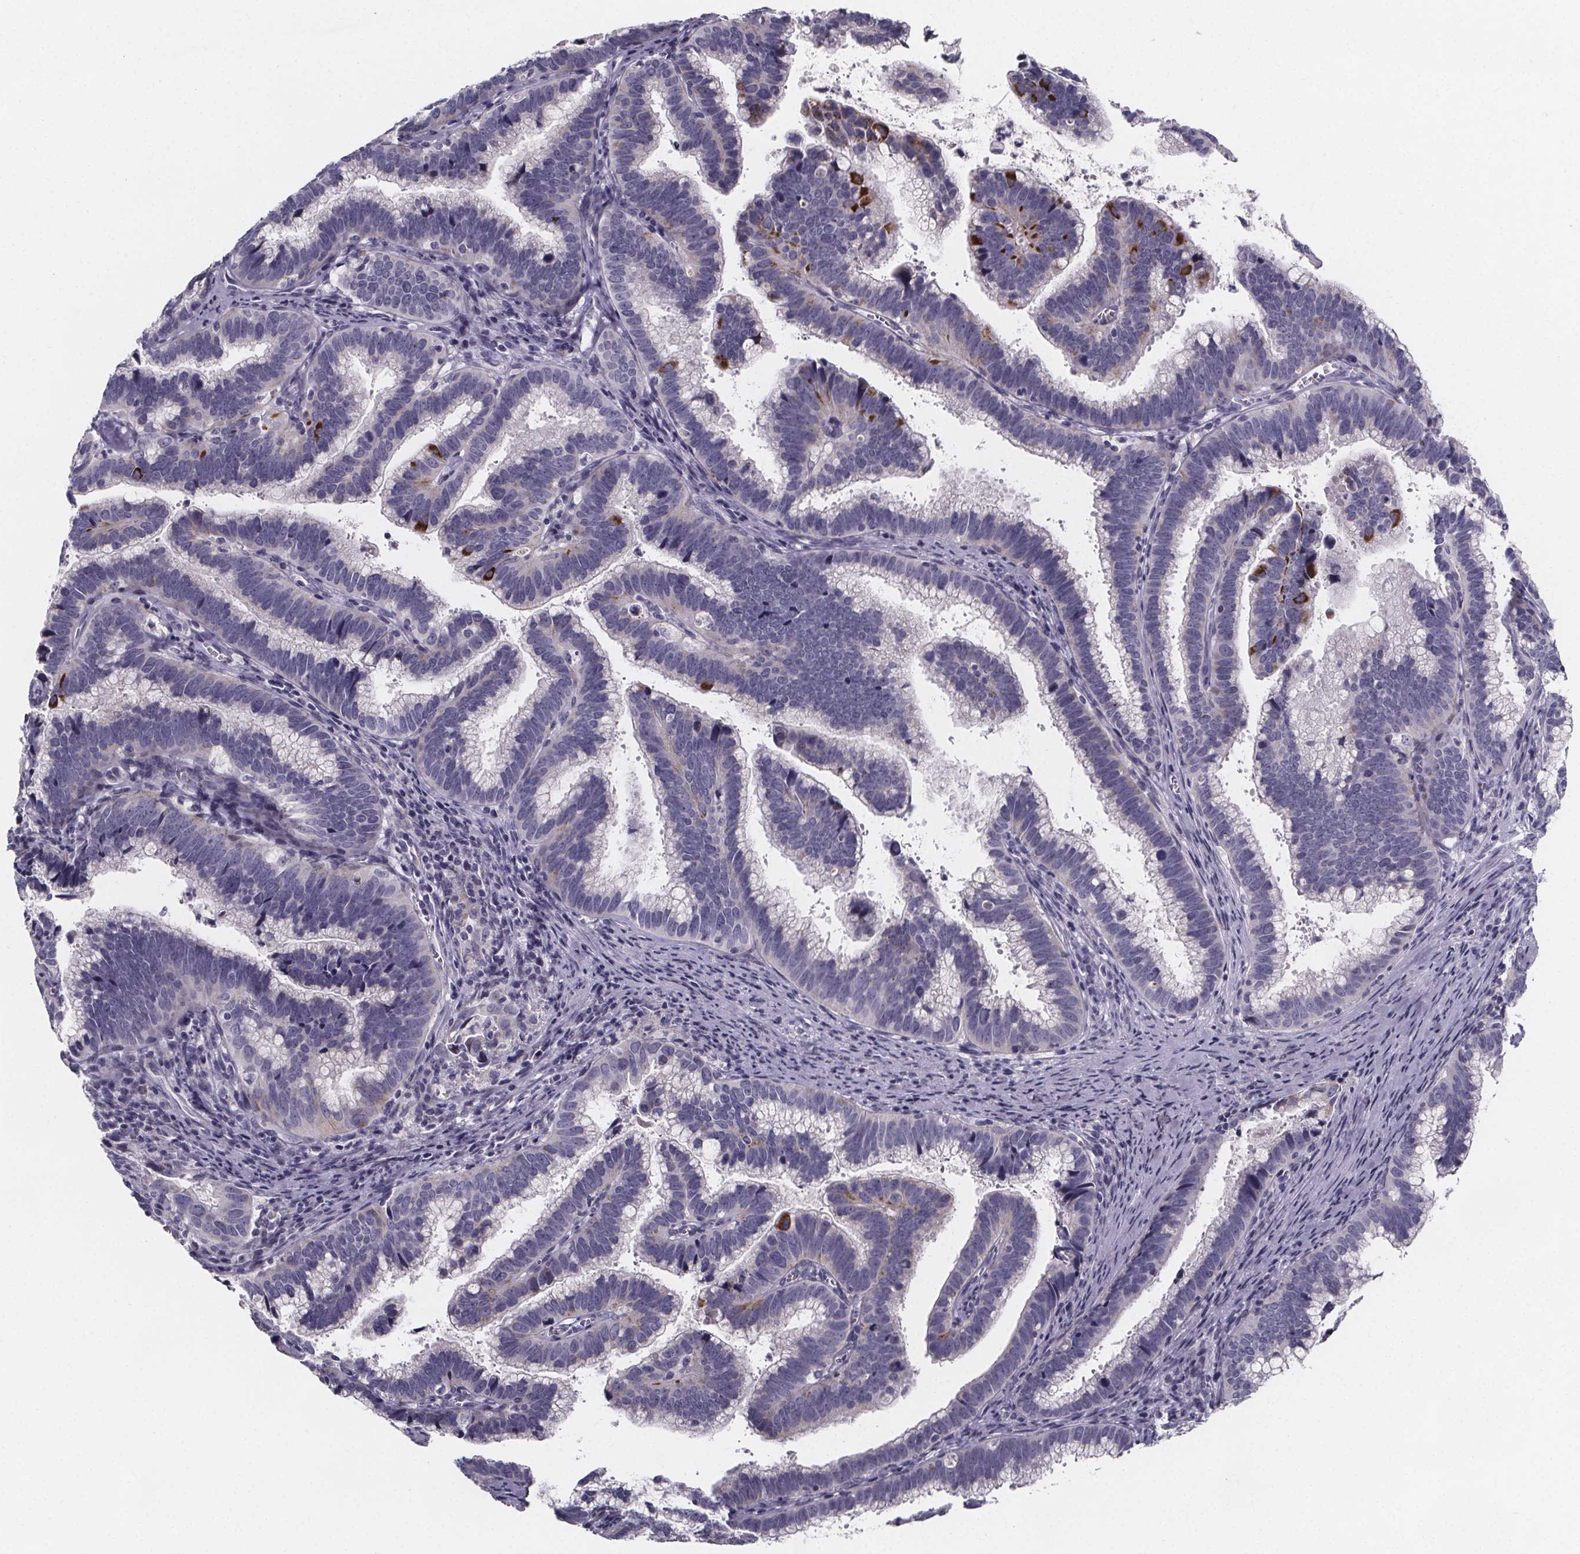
{"staining": {"intensity": "weak", "quantity": "<25%", "location": "cytoplasmic/membranous"}, "tissue": "cervical cancer", "cell_type": "Tumor cells", "image_type": "cancer", "snomed": [{"axis": "morphology", "description": "Adenocarcinoma, NOS"}, {"axis": "topography", "description": "Cervix"}], "caption": "Human cervical cancer (adenocarcinoma) stained for a protein using immunohistochemistry (IHC) shows no positivity in tumor cells.", "gene": "PAH", "patient": {"sex": "female", "age": 61}}